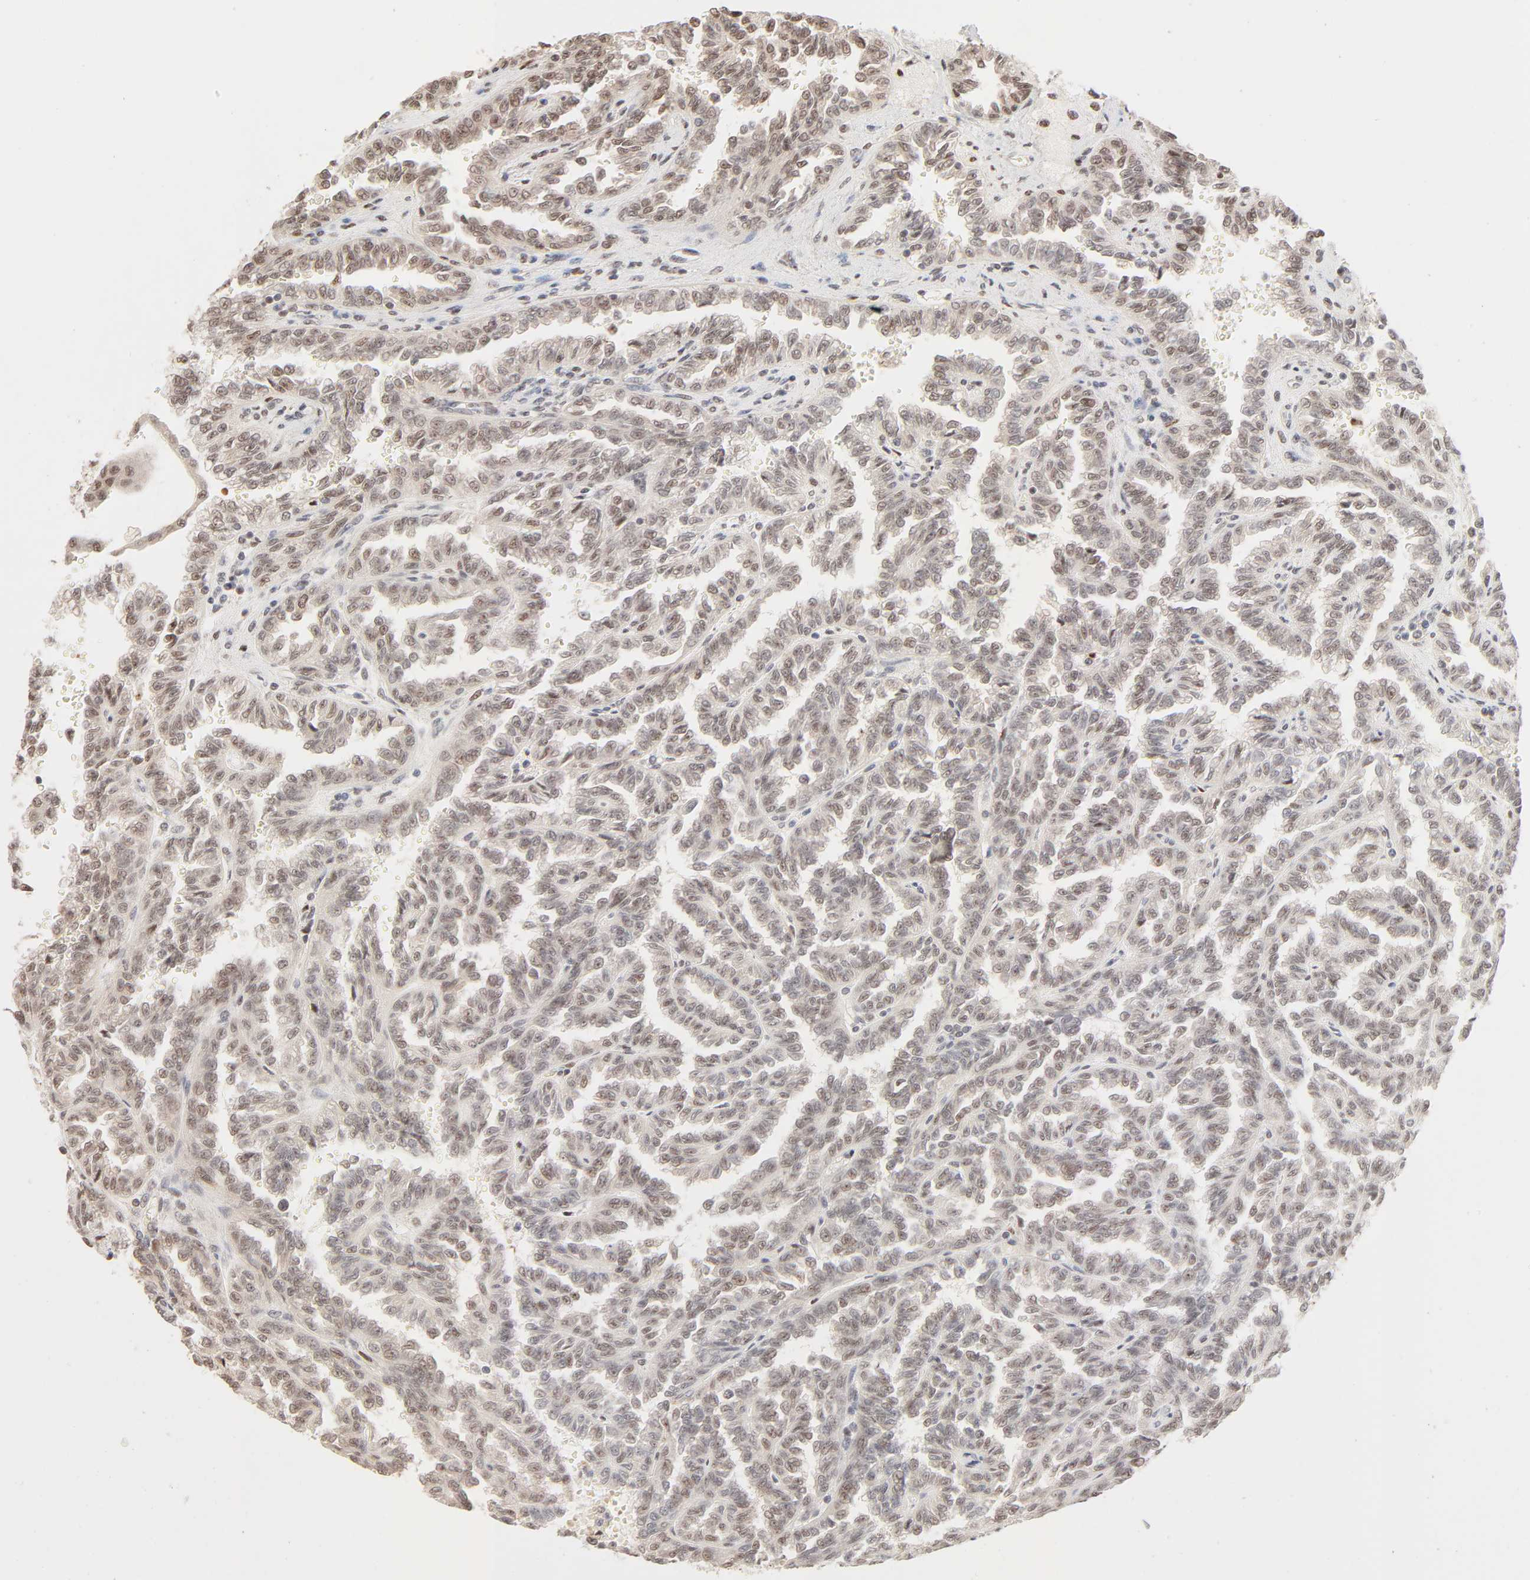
{"staining": {"intensity": "weak", "quantity": "<25%", "location": "nuclear"}, "tissue": "renal cancer", "cell_type": "Tumor cells", "image_type": "cancer", "snomed": [{"axis": "morphology", "description": "Inflammation, NOS"}, {"axis": "morphology", "description": "Adenocarcinoma, NOS"}, {"axis": "topography", "description": "Kidney"}], "caption": "Image shows no protein expression in tumor cells of renal cancer (adenocarcinoma) tissue.", "gene": "FAM50A", "patient": {"sex": "male", "age": 68}}